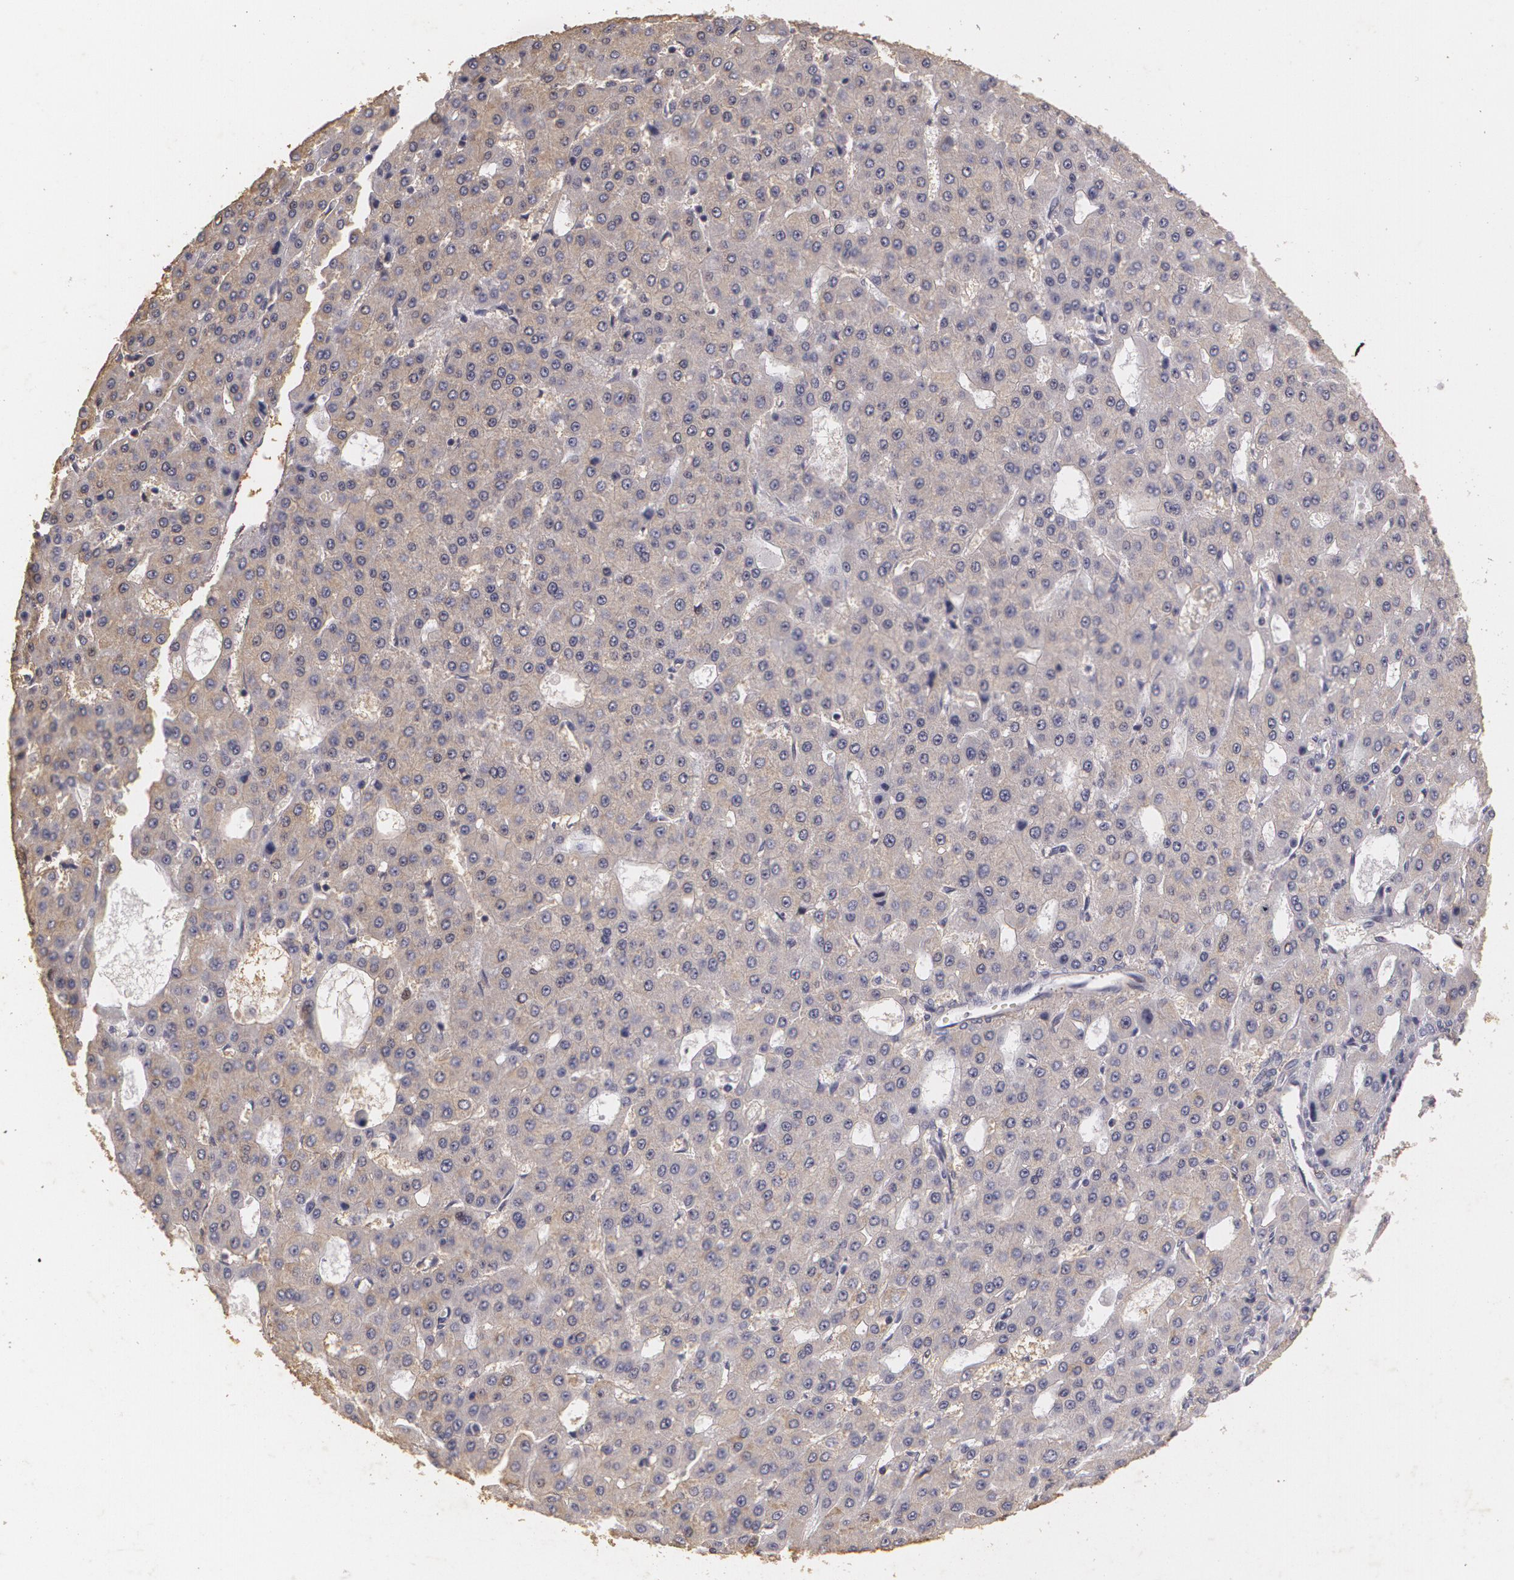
{"staining": {"intensity": "weak", "quantity": ">75%", "location": "cytoplasmic/membranous"}, "tissue": "liver cancer", "cell_type": "Tumor cells", "image_type": "cancer", "snomed": [{"axis": "morphology", "description": "Carcinoma, Hepatocellular, NOS"}, {"axis": "topography", "description": "Liver"}], "caption": "Liver hepatocellular carcinoma stained with a brown dye demonstrates weak cytoplasmic/membranous positive expression in approximately >75% of tumor cells.", "gene": "KCNA4", "patient": {"sex": "male", "age": 47}}